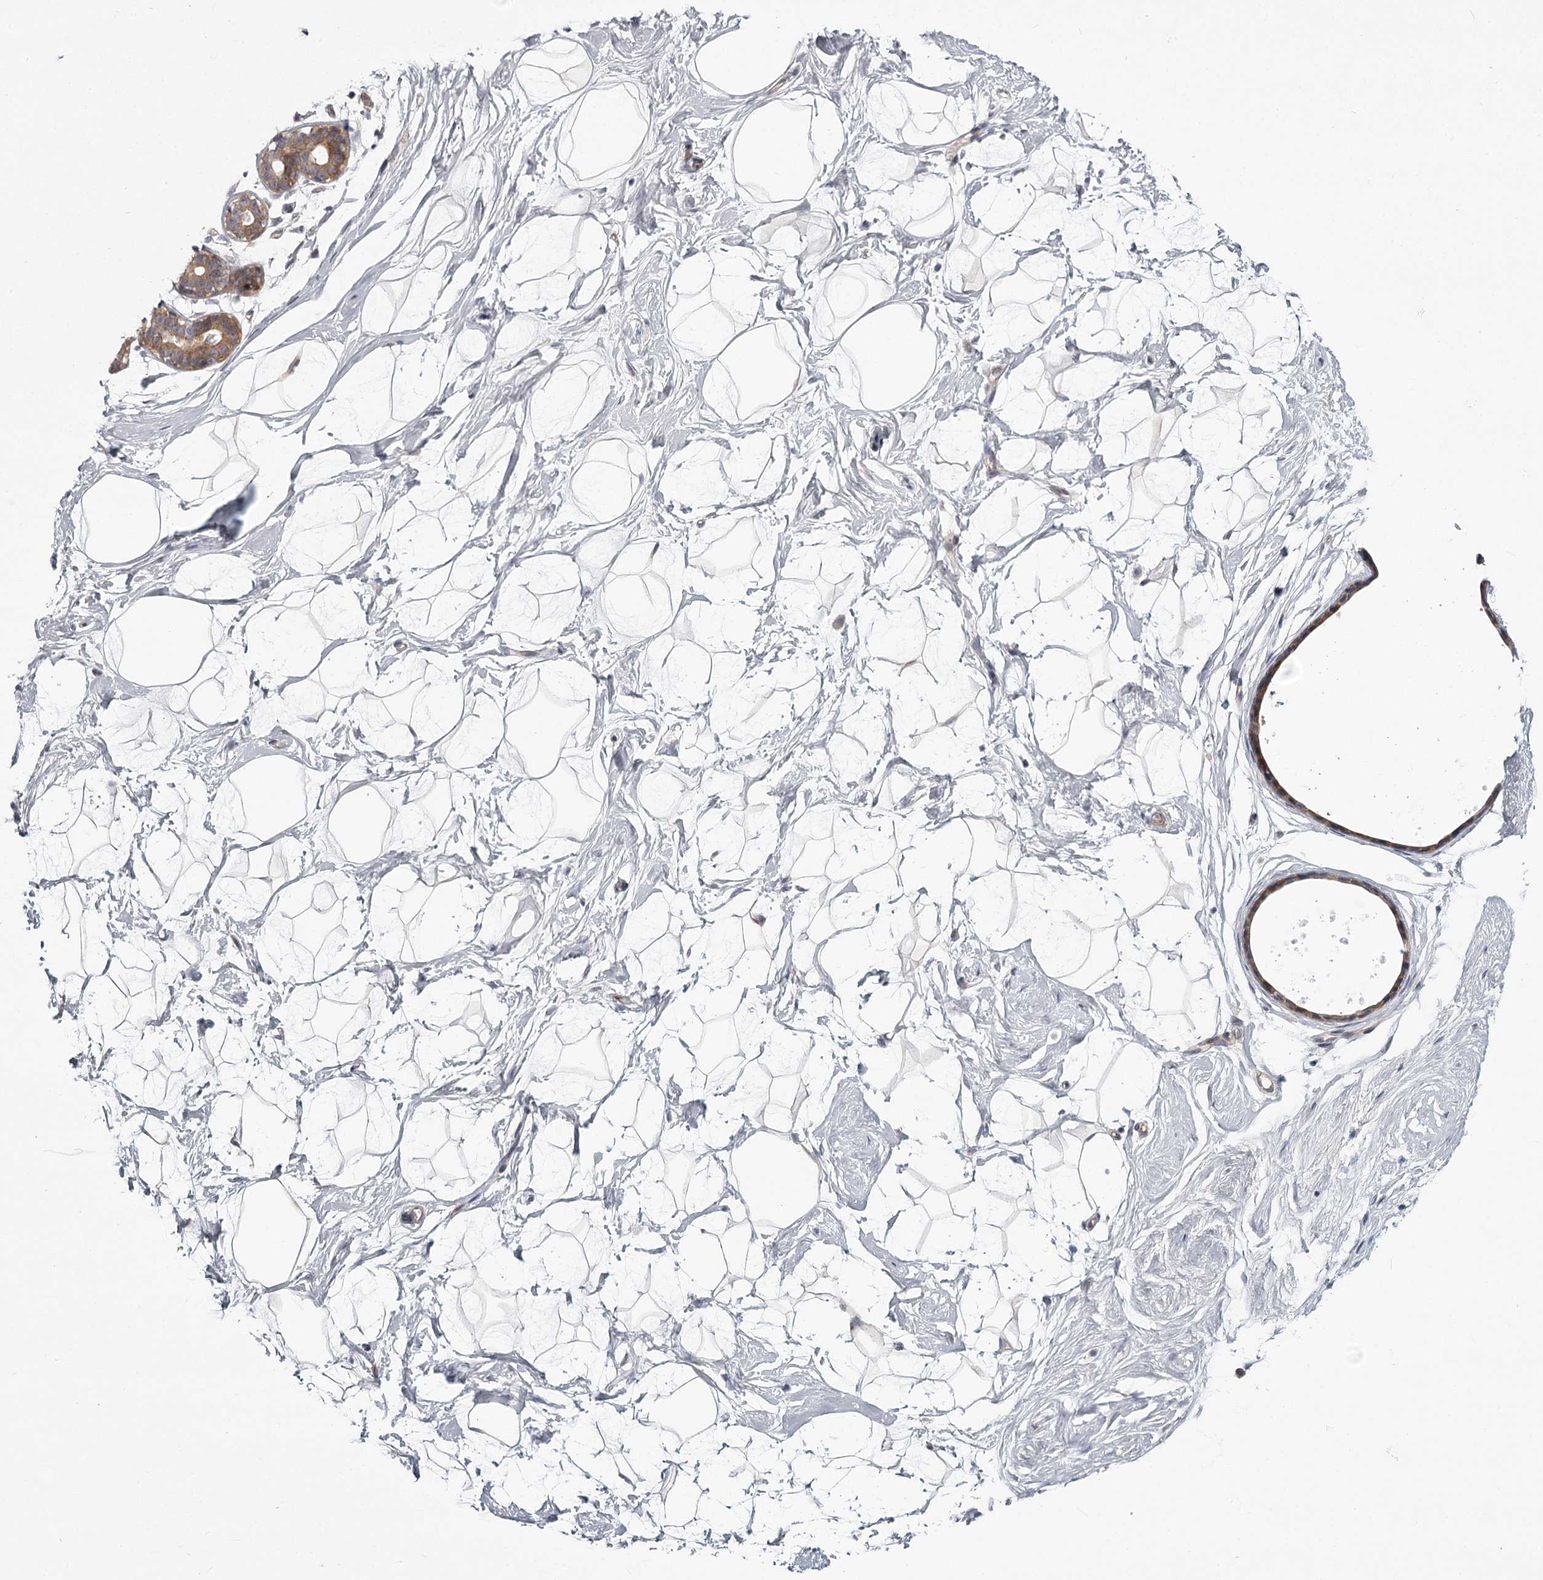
{"staining": {"intensity": "negative", "quantity": "none", "location": "none"}, "tissue": "breast", "cell_type": "Adipocytes", "image_type": "normal", "snomed": [{"axis": "morphology", "description": "Normal tissue, NOS"}, {"axis": "morphology", "description": "Adenoma, NOS"}, {"axis": "topography", "description": "Breast"}], "caption": "This is a histopathology image of immunohistochemistry (IHC) staining of benign breast, which shows no staining in adipocytes. Brightfield microscopy of immunohistochemistry stained with DAB (brown) and hematoxylin (blue), captured at high magnification.", "gene": "CCNG2", "patient": {"sex": "female", "age": 23}}